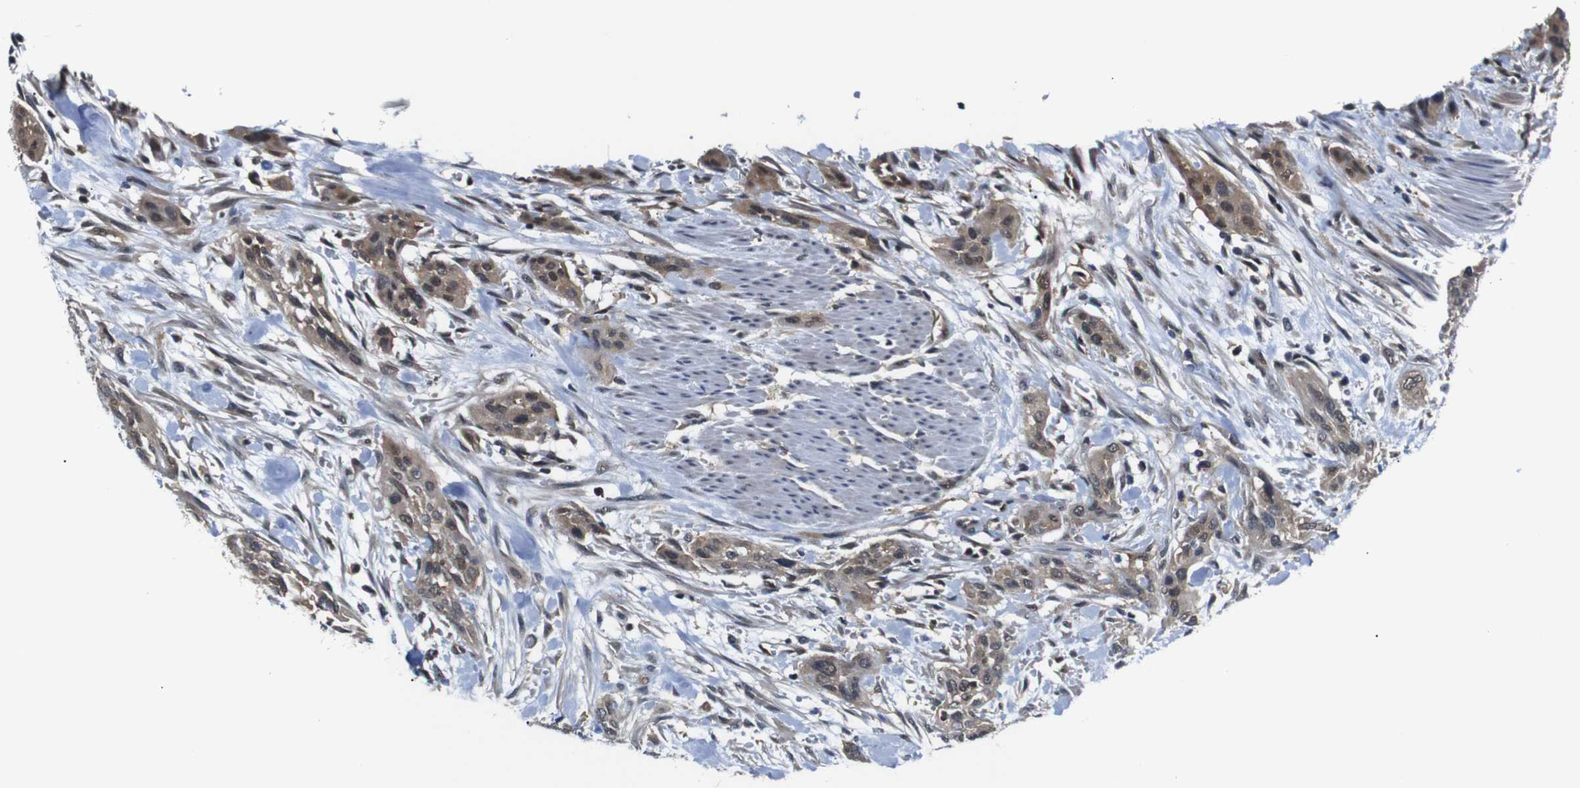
{"staining": {"intensity": "weak", "quantity": ">75%", "location": "cytoplasmic/membranous,nuclear"}, "tissue": "urothelial cancer", "cell_type": "Tumor cells", "image_type": "cancer", "snomed": [{"axis": "morphology", "description": "Urothelial carcinoma, High grade"}, {"axis": "topography", "description": "Urinary bladder"}], "caption": "A micrograph of human high-grade urothelial carcinoma stained for a protein shows weak cytoplasmic/membranous and nuclear brown staining in tumor cells.", "gene": "UBXN1", "patient": {"sex": "male", "age": 35}}